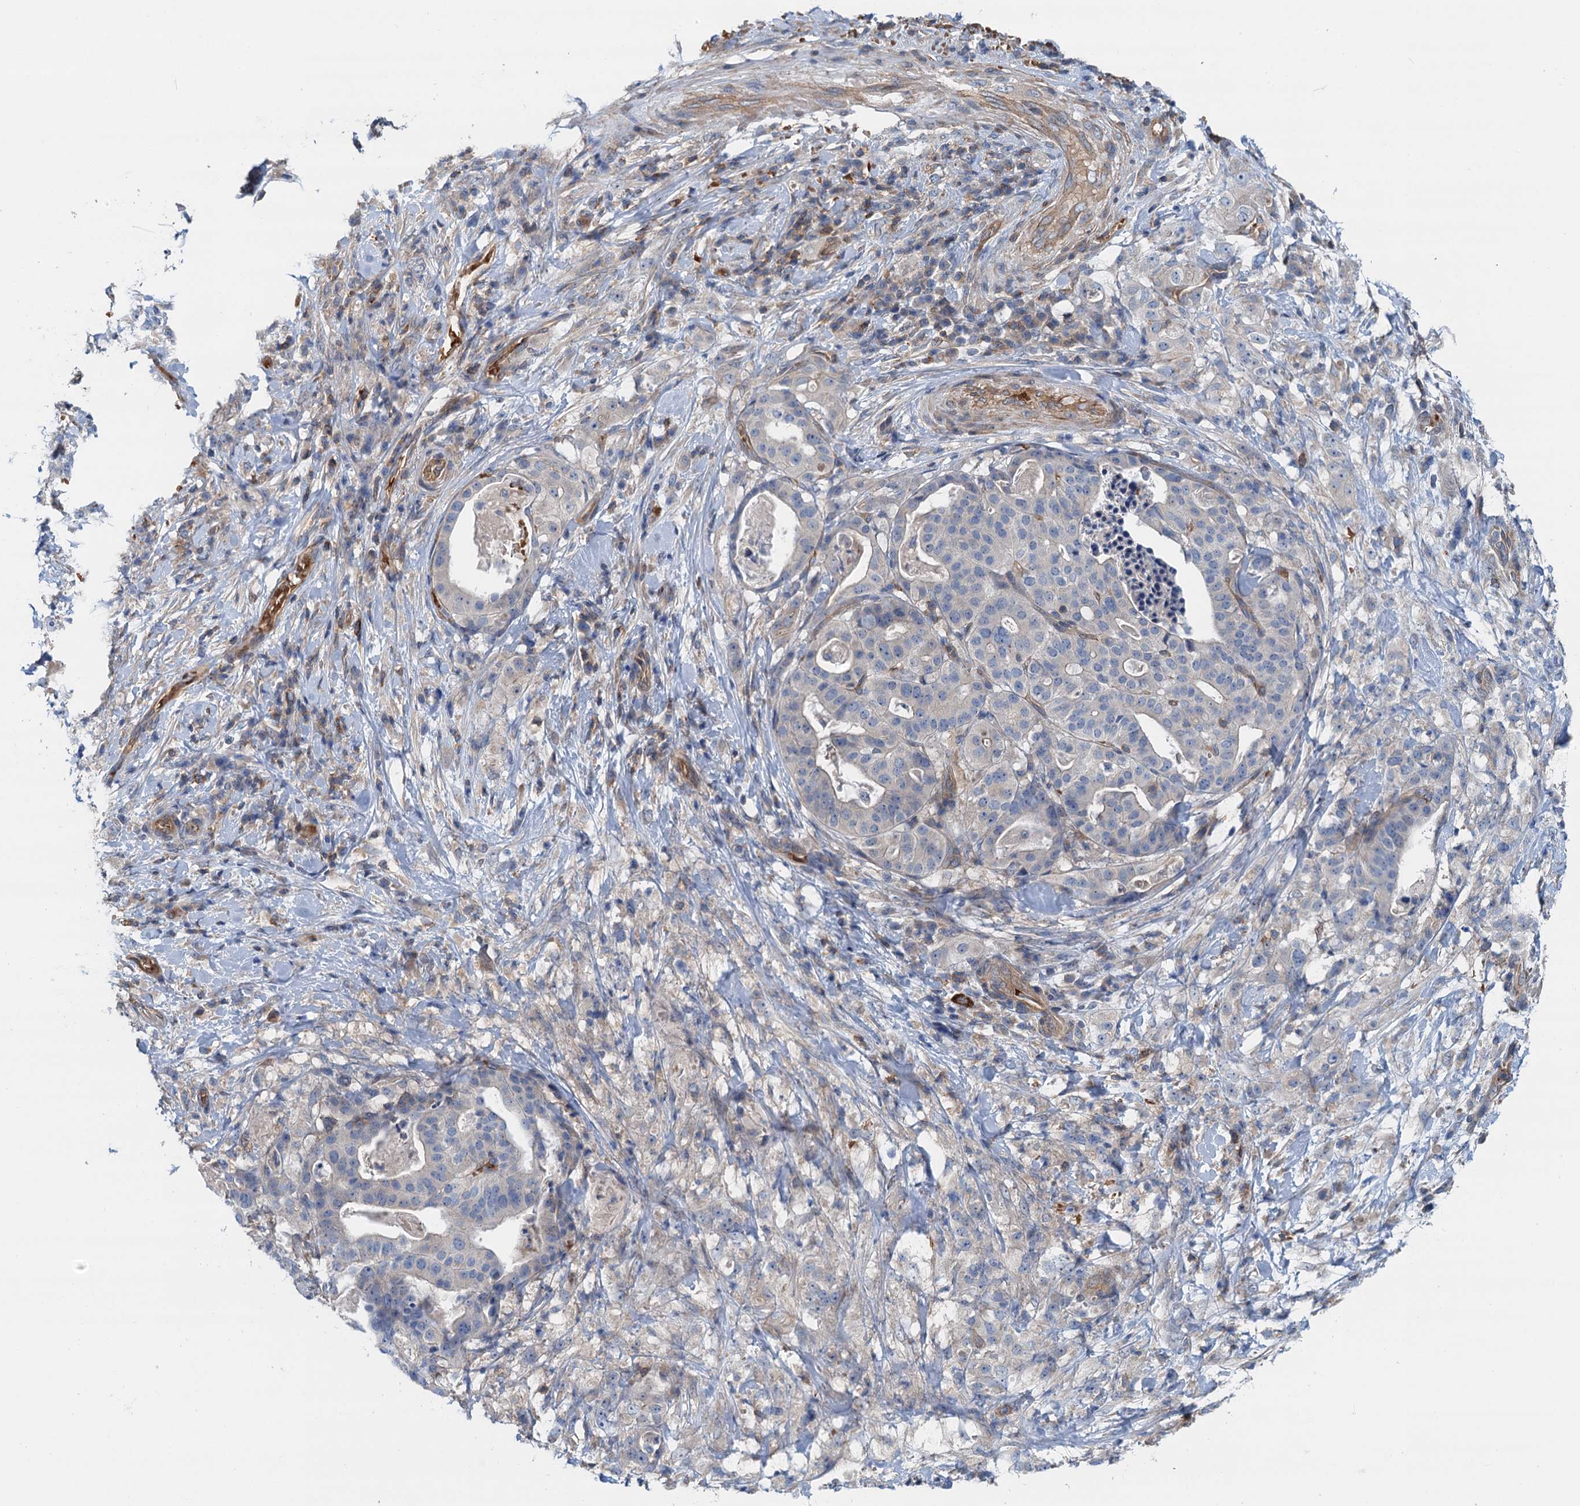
{"staining": {"intensity": "negative", "quantity": "none", "location": "none"}, "tissue": "stomach cancer", "cell_type": "Tumor cells", "image_type": "cancer", "snomed": [{"axis": "morphology", "description": "Adenocarcinoma, NOS"}, {"axis": "topography", "description": "Stomach"}], "caption": "High power microscopy micrograph of an immunohistochemistry (IHC) histopathology image of stomach cancer, revealing no significant expression in tumor cells.", "gene": "ROGDI", "patient": {"sex": "male", "age": 48}}